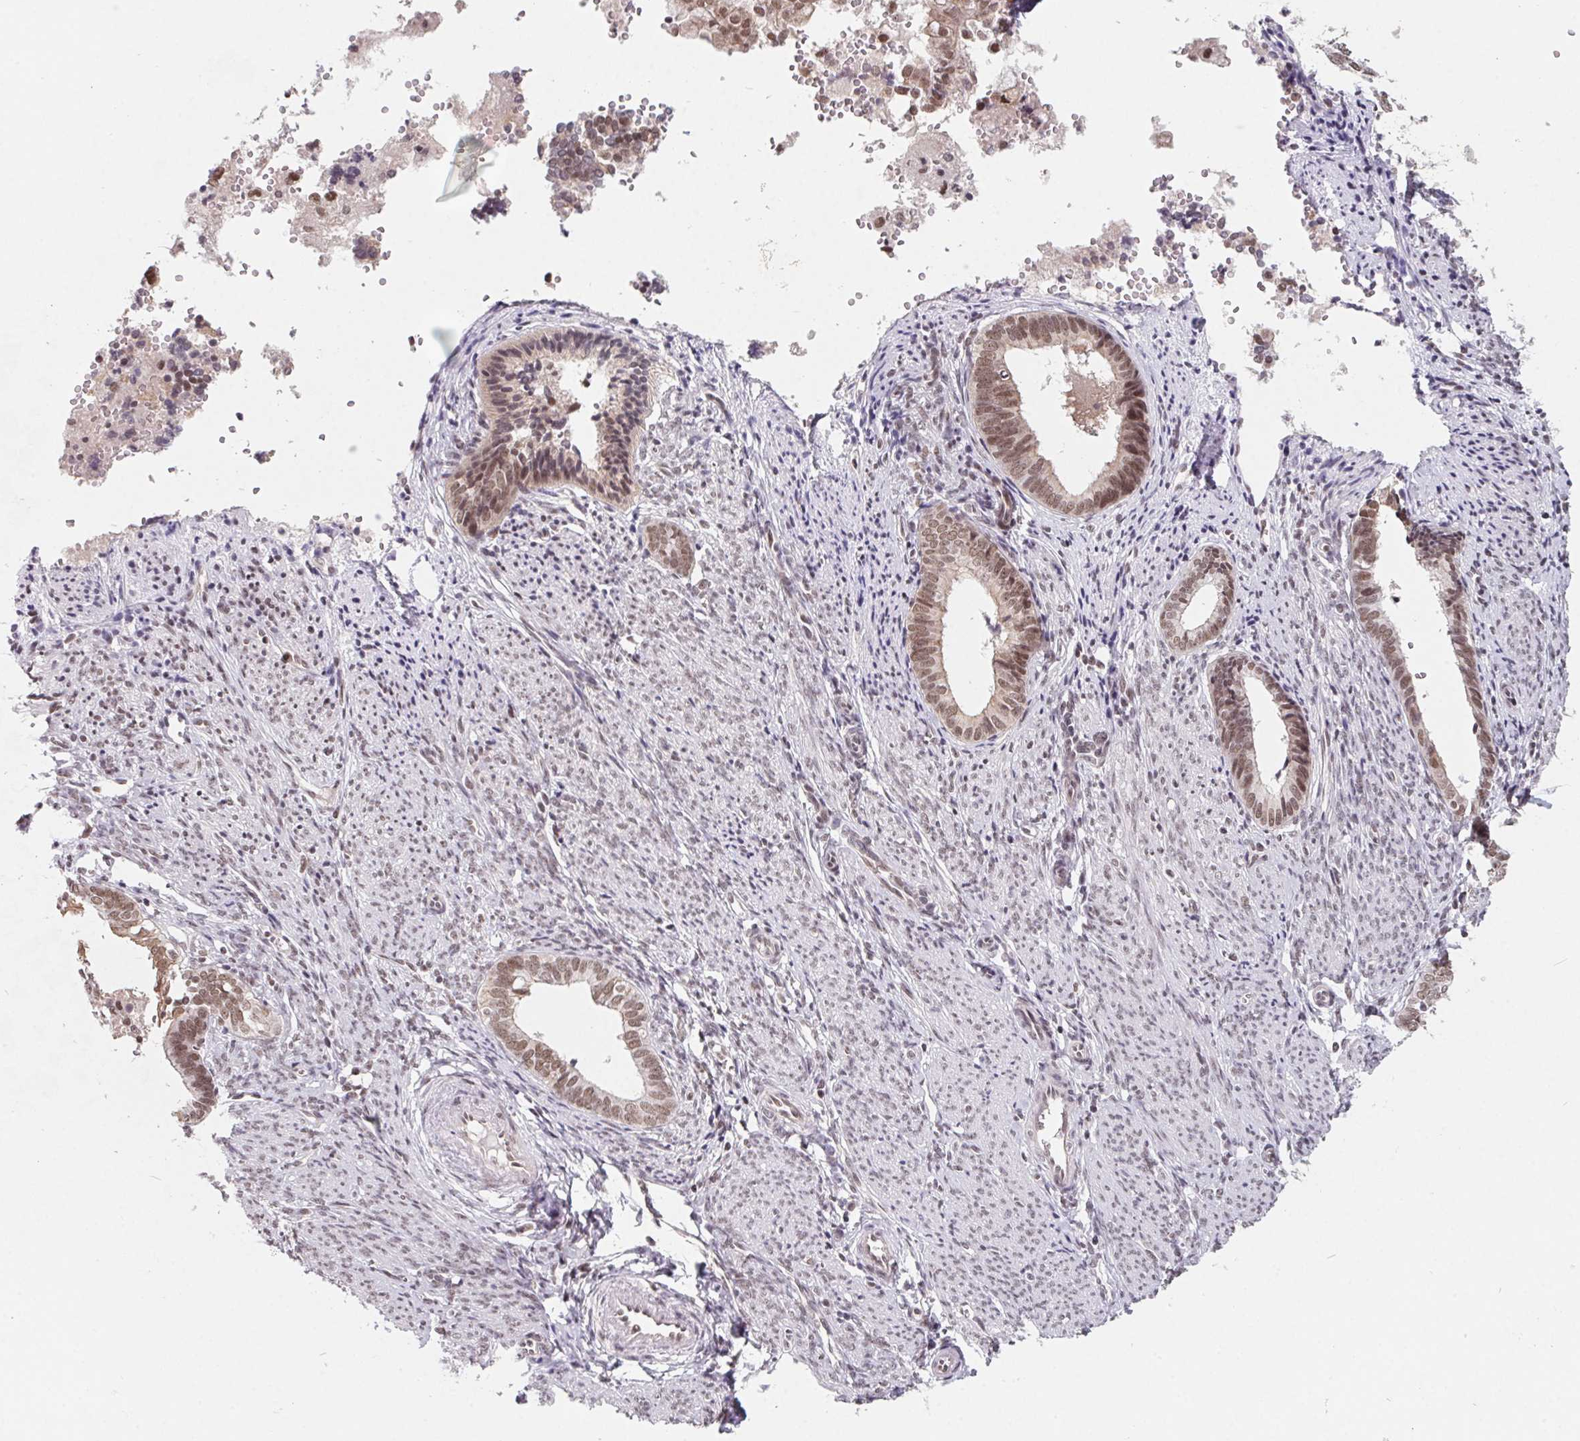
{"staining": {"intensity": "moderate", "quantity": ">75%", "location": "nuclear"}, "tissue": "endometrial cancer", "cell_type": "Tumor cells", "image_type": "cancer", "snomed": [{"axis": "morphology", "description": "Adenocarcinoma, NOS"}, {"axis": "topography", "description": "Endometrium"}], "caption": "Immunohistochemistry (IHC) photomicrograph of endometrial cancer (adenocarcinoma) stained for a protein (brown), which displays medium levels of moderate nuclear positivity in about >75% of tumor cells.", "gene": "TCERG1", "patient": {"sex": "female", "age": 75}}